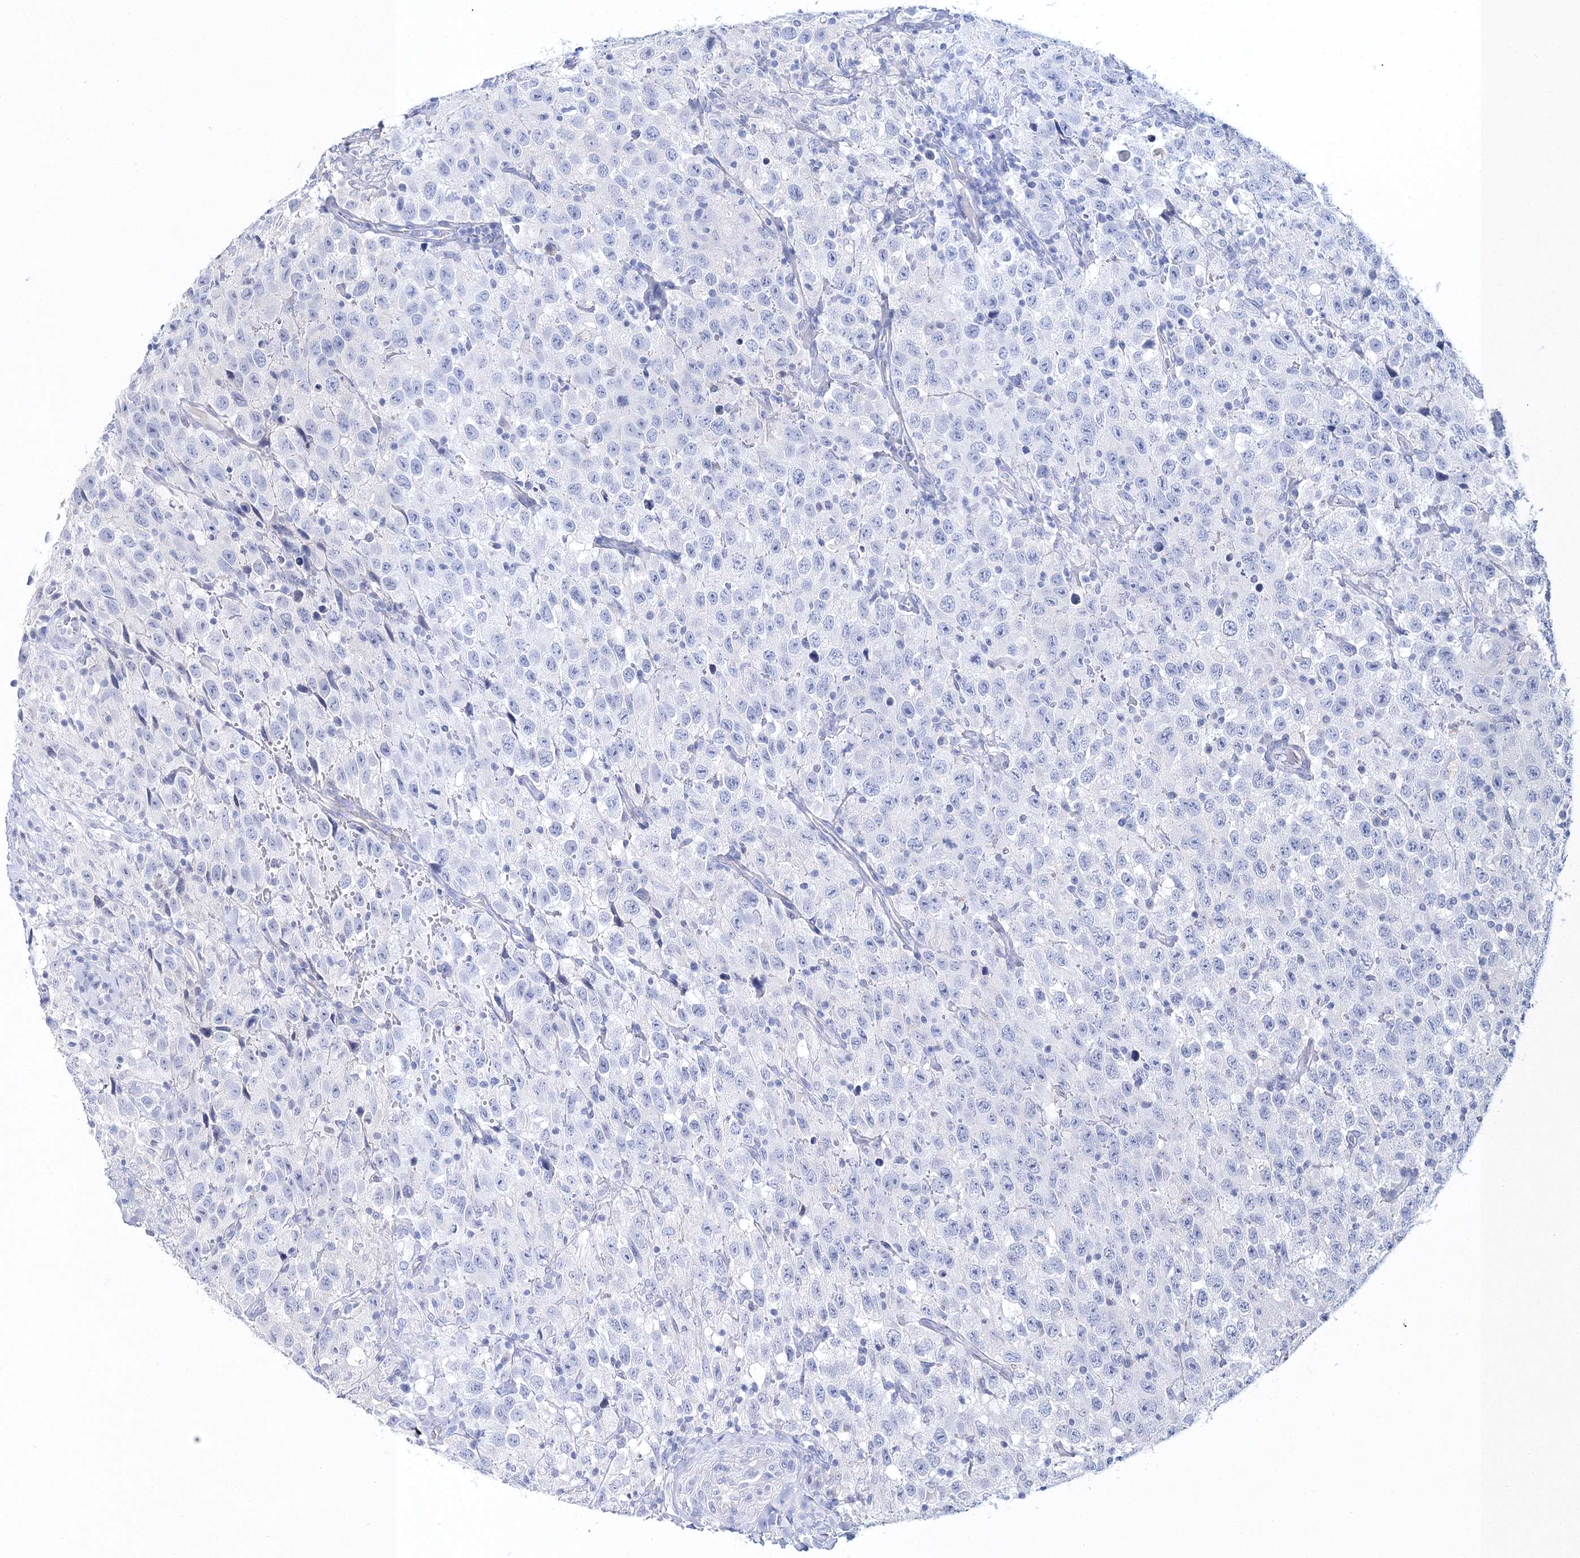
{"staining": {"intensity": "negative", "quantity": "none", "location": "none"}, "tissue": "testis cancer", "cell_type": "Tumor cells", "image_type": "cancer", "snomed": [{"axis": "morphology", "description": "Seminoma, NOS"}, {"axis": "topography", "description": "Testis"}], "caption": "This is an immunohistochemistry (IHC) photomicrograph of seminoma (testis). There is no positivity in tumor cells.", "gene": "MYOZ2", "patient": {"sex": "male", "age": 41}}